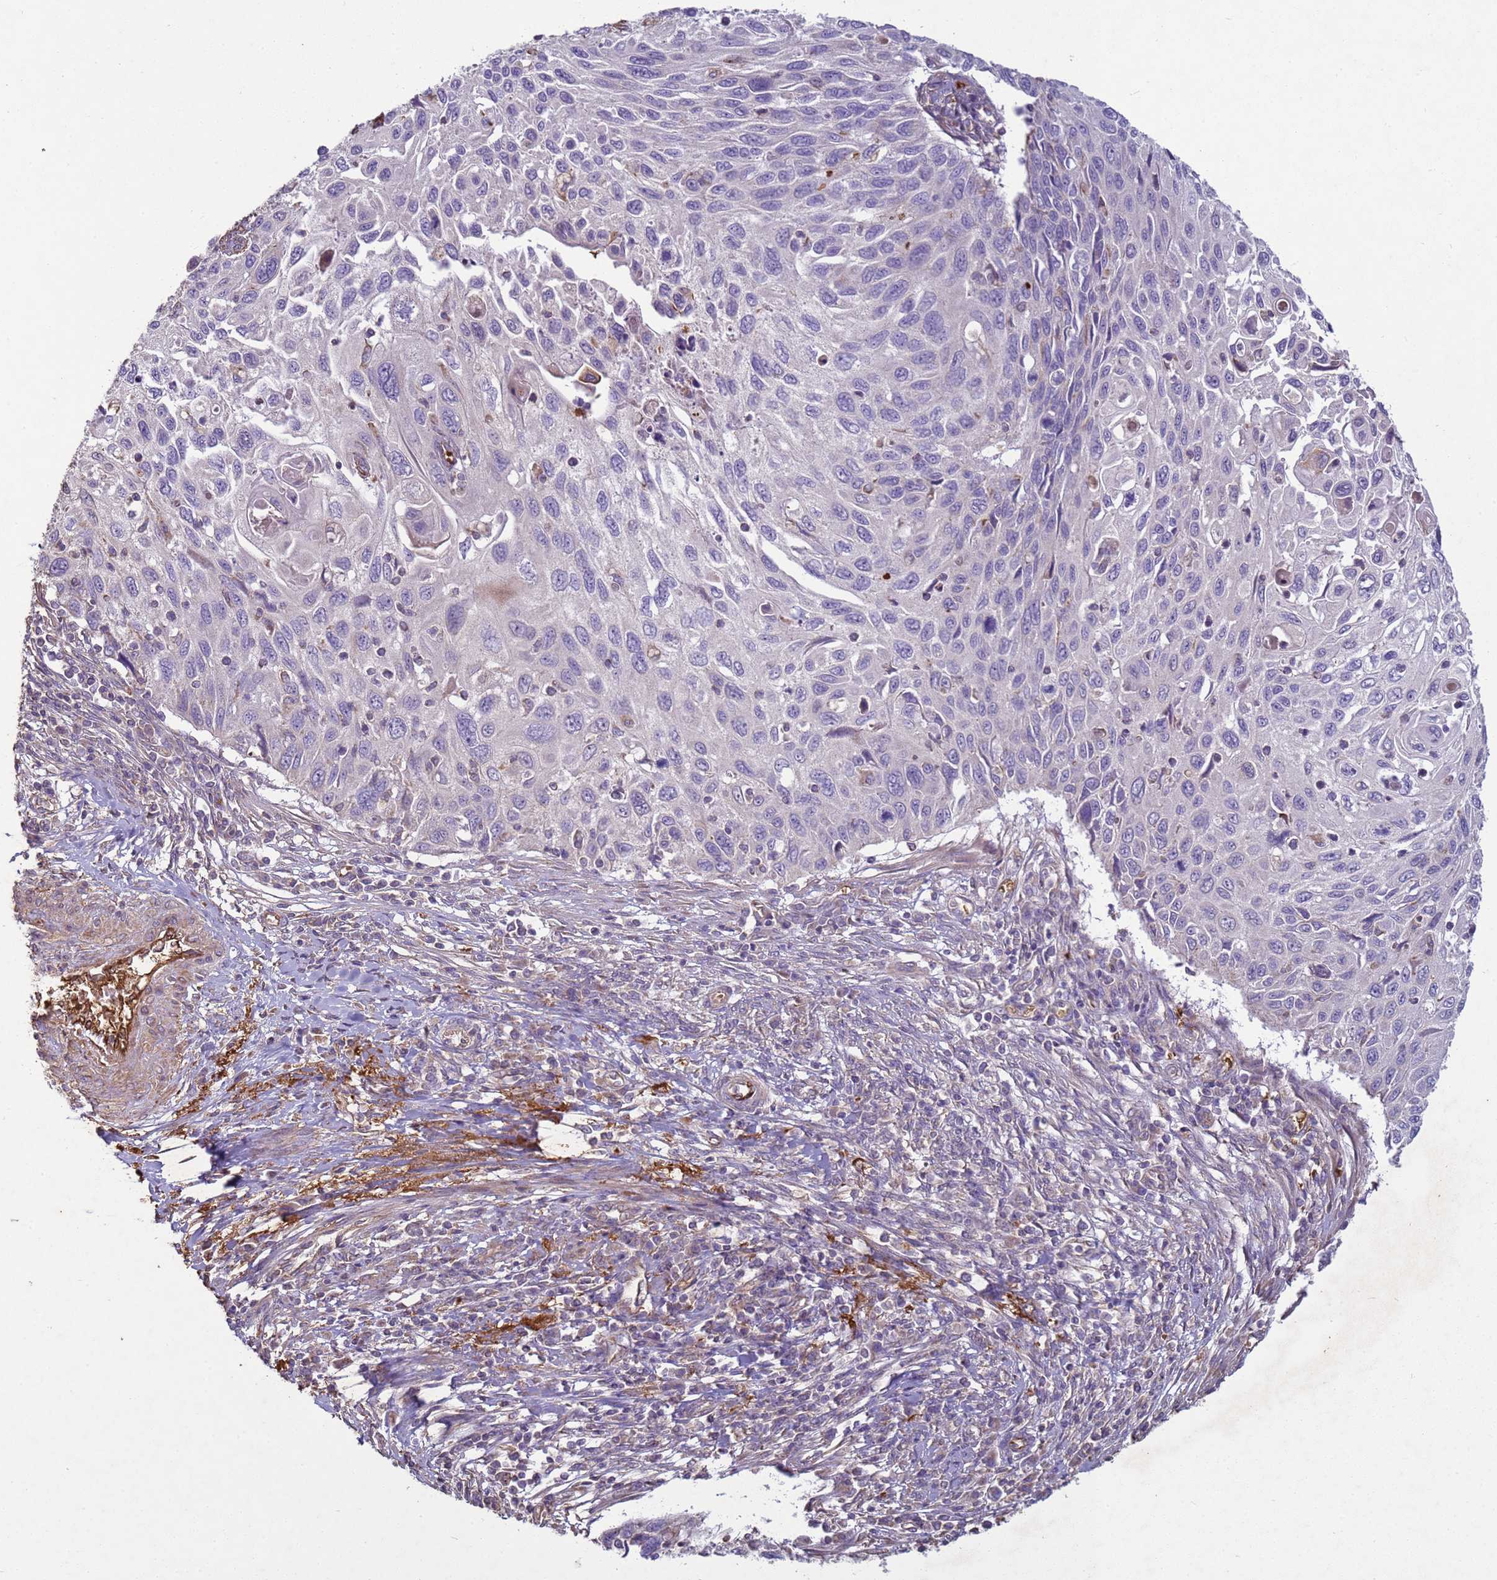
{"staining": {"intensity": "negative", "quantity": "none", "location": "none"}, "tissue": "cervical cancer", "cell_type": "Tumor cells", "image_type": "cancer", "snomed": [{"axis": "morphology", "description": "Squamous cell carcinoma, NOS"}, {"axis": "topography", "description": "Cervix"}], "caption": "IHC image of neoplastic tissue: cervical cancer (squamous cell carcinoma) stained with DAB reveals no significant protein positivity in tumor cells.", "gene": "SGIP1", "patient": {"sex": "female", "age": 70}}